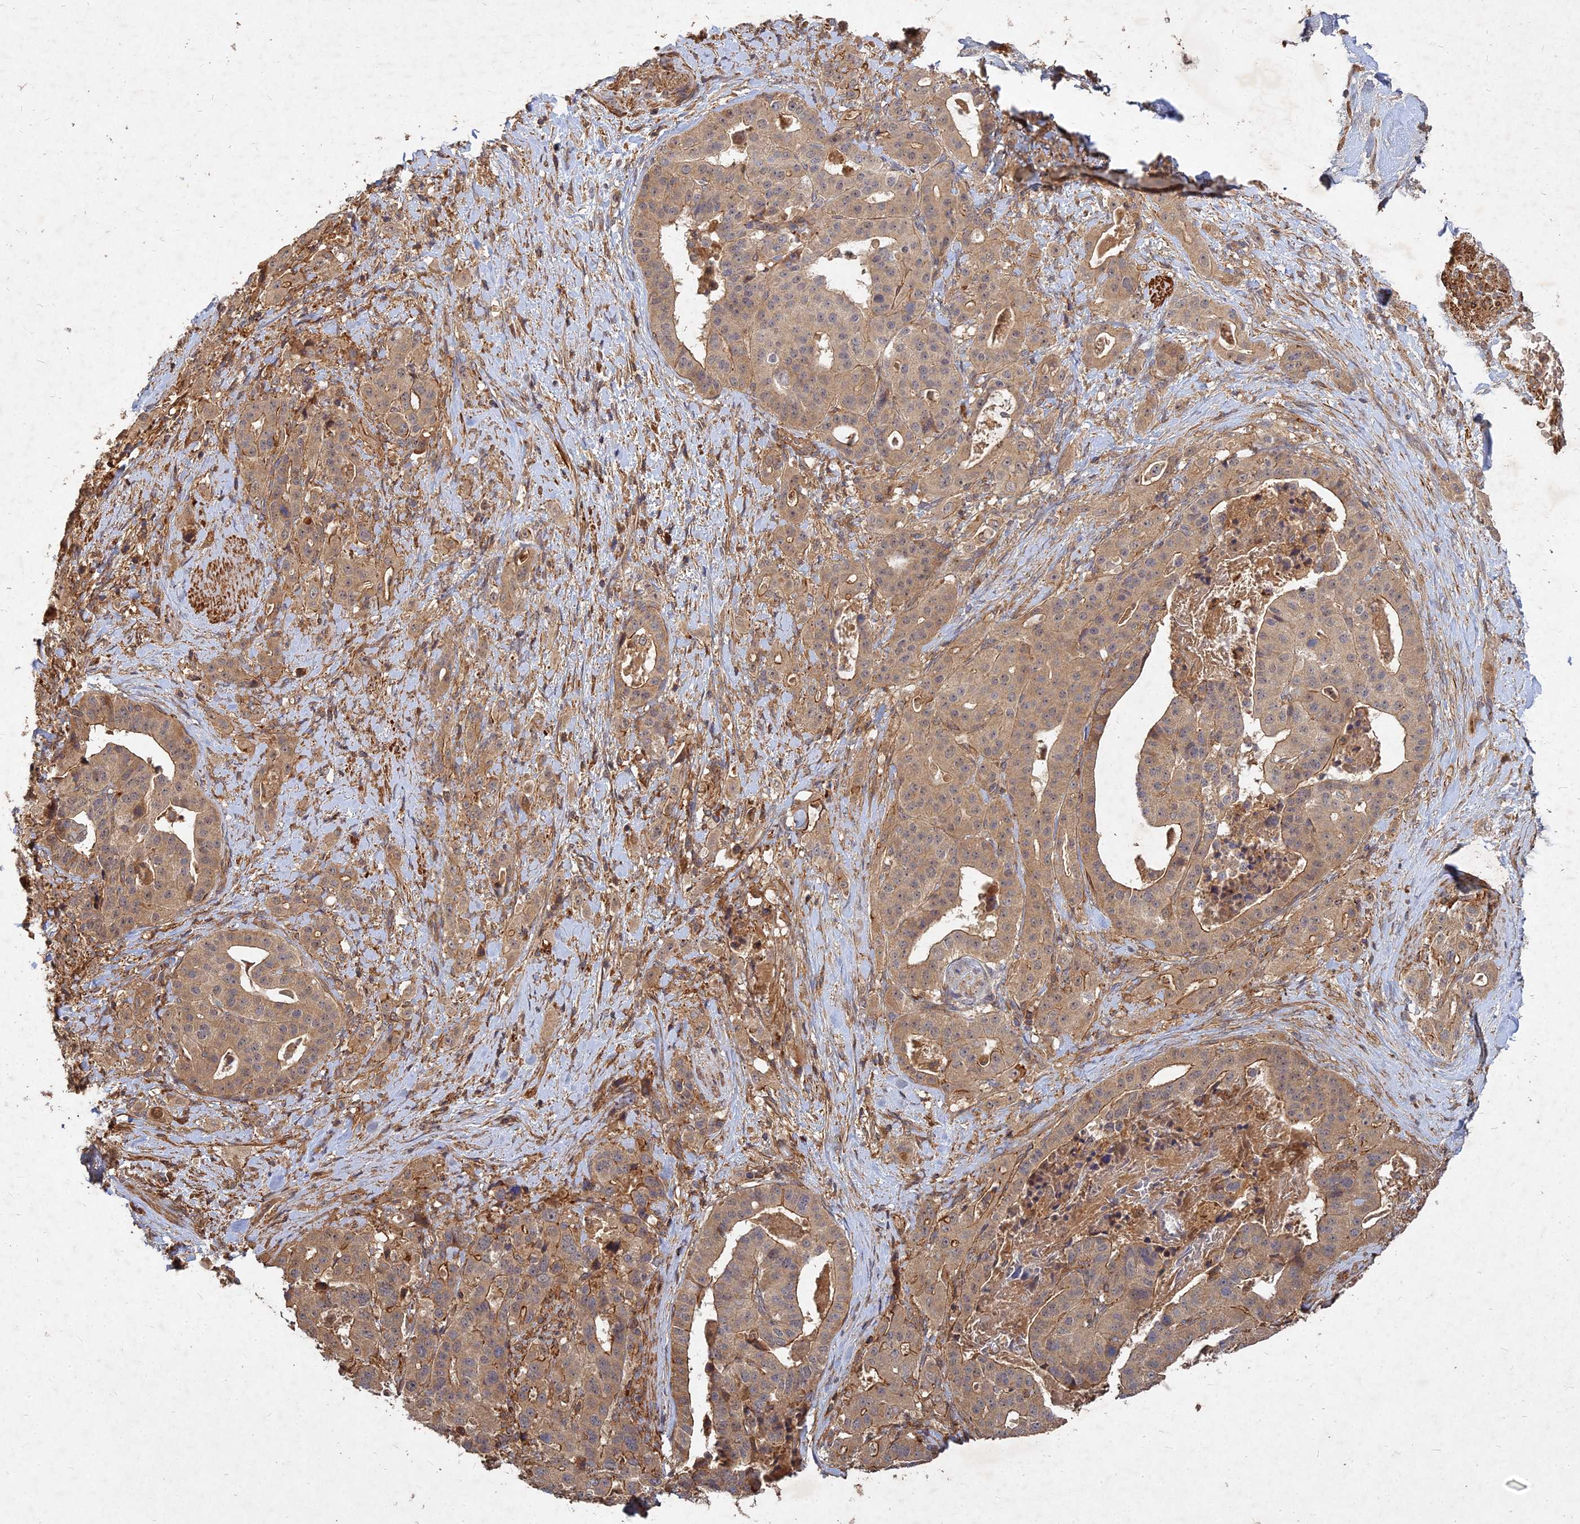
{"staining": {"intensity": "moderate", "quantity": ">75%", "location": "cytoplasmic/membranous"}, "tissue": "stomach cancer", "cell_type": "Tumor cells", "image_type": "cancer", "snomed": [{"axis": "morphology", "description": "Adenocarcinoma, NOS"}, {"axis": "topography", "description": "Stomach"}], "caption": "There is medium levels of moderate cytoplasmic/membranous expression in tumor cells of stomach adenocarcinoma, as demonstrated by immunohistochemical staining (brown color).", "gene": "UBE2W", "patient": {"sex": "male", "age": 48}}